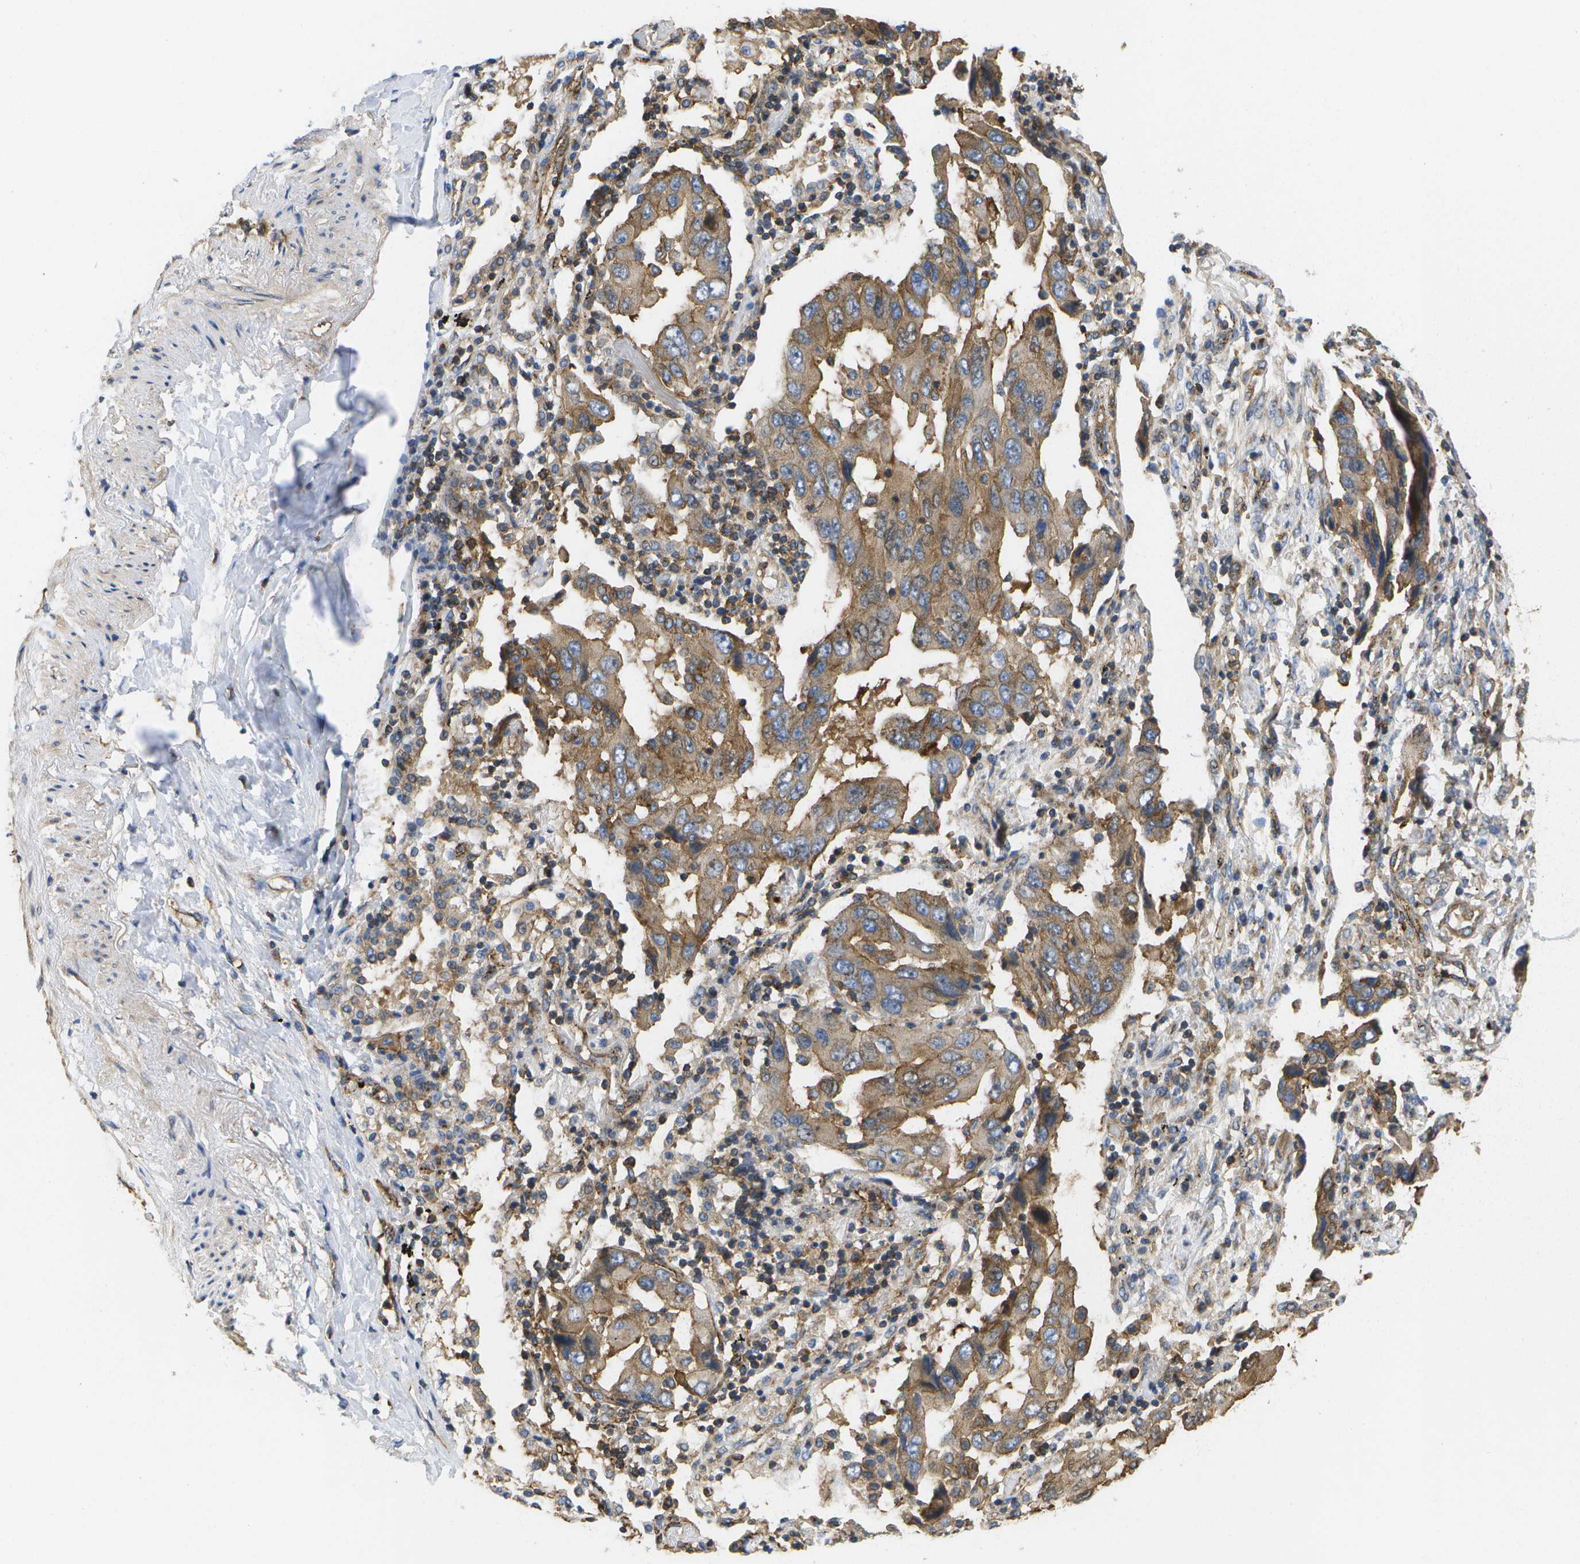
{"staining": {"intensity": "moderate", "quantity": ">75%", "location": "cytoplasmic/membranous"}, "tissue": "lung cancer", "cell_type": "Tumor cells", "image_type": "cancer", "snomed": [{"axis": "morphology", "description": "Adenocarcinoma, NOS"}, {"axis": "topography", "description": "Lung"}], "caption": "The immunohistochemical stain shows moderate cytoplasmic/membranous expression in tumor cells of lung cancer tissue.", "gene": "BST2", "patient": {"sex": "female", "age": 65}}